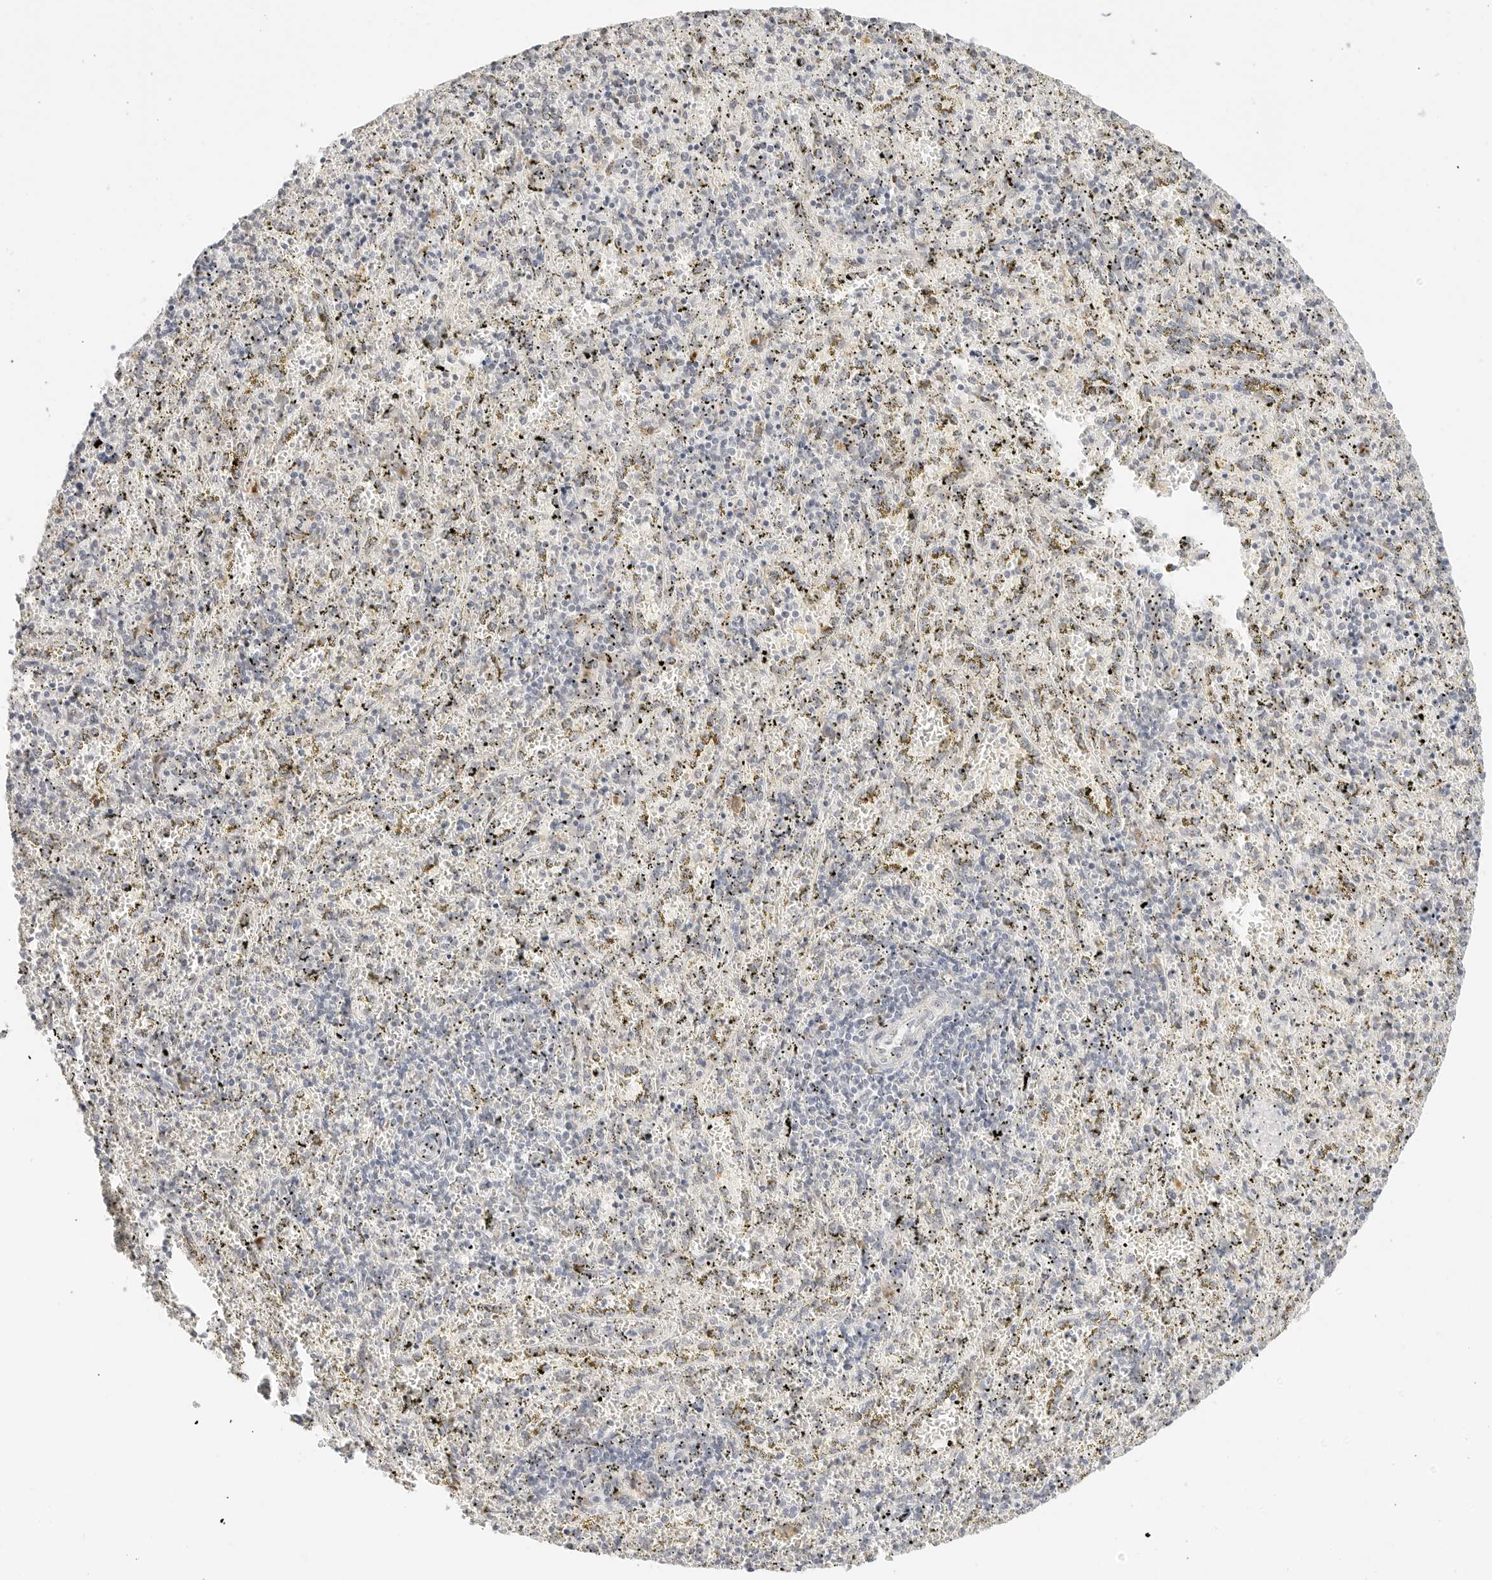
{"staining": {"intensity": "negative", "quantity": "none", "location": "none"}, "tissue": "spleen", "cell_type": "Cells in red pulp", "image_type": "normal", "snomed": [{"axis": "morphology", "description": "Normal tissue, NOS"}, {"axis": "topography", "description": "Spleen"}], "caption": "This is an IHC histopathology image of benign spleen. There is no expression in cells in red pulp.", "gene": "XKR4", "patient": {"sex": "male", "age": 11}}